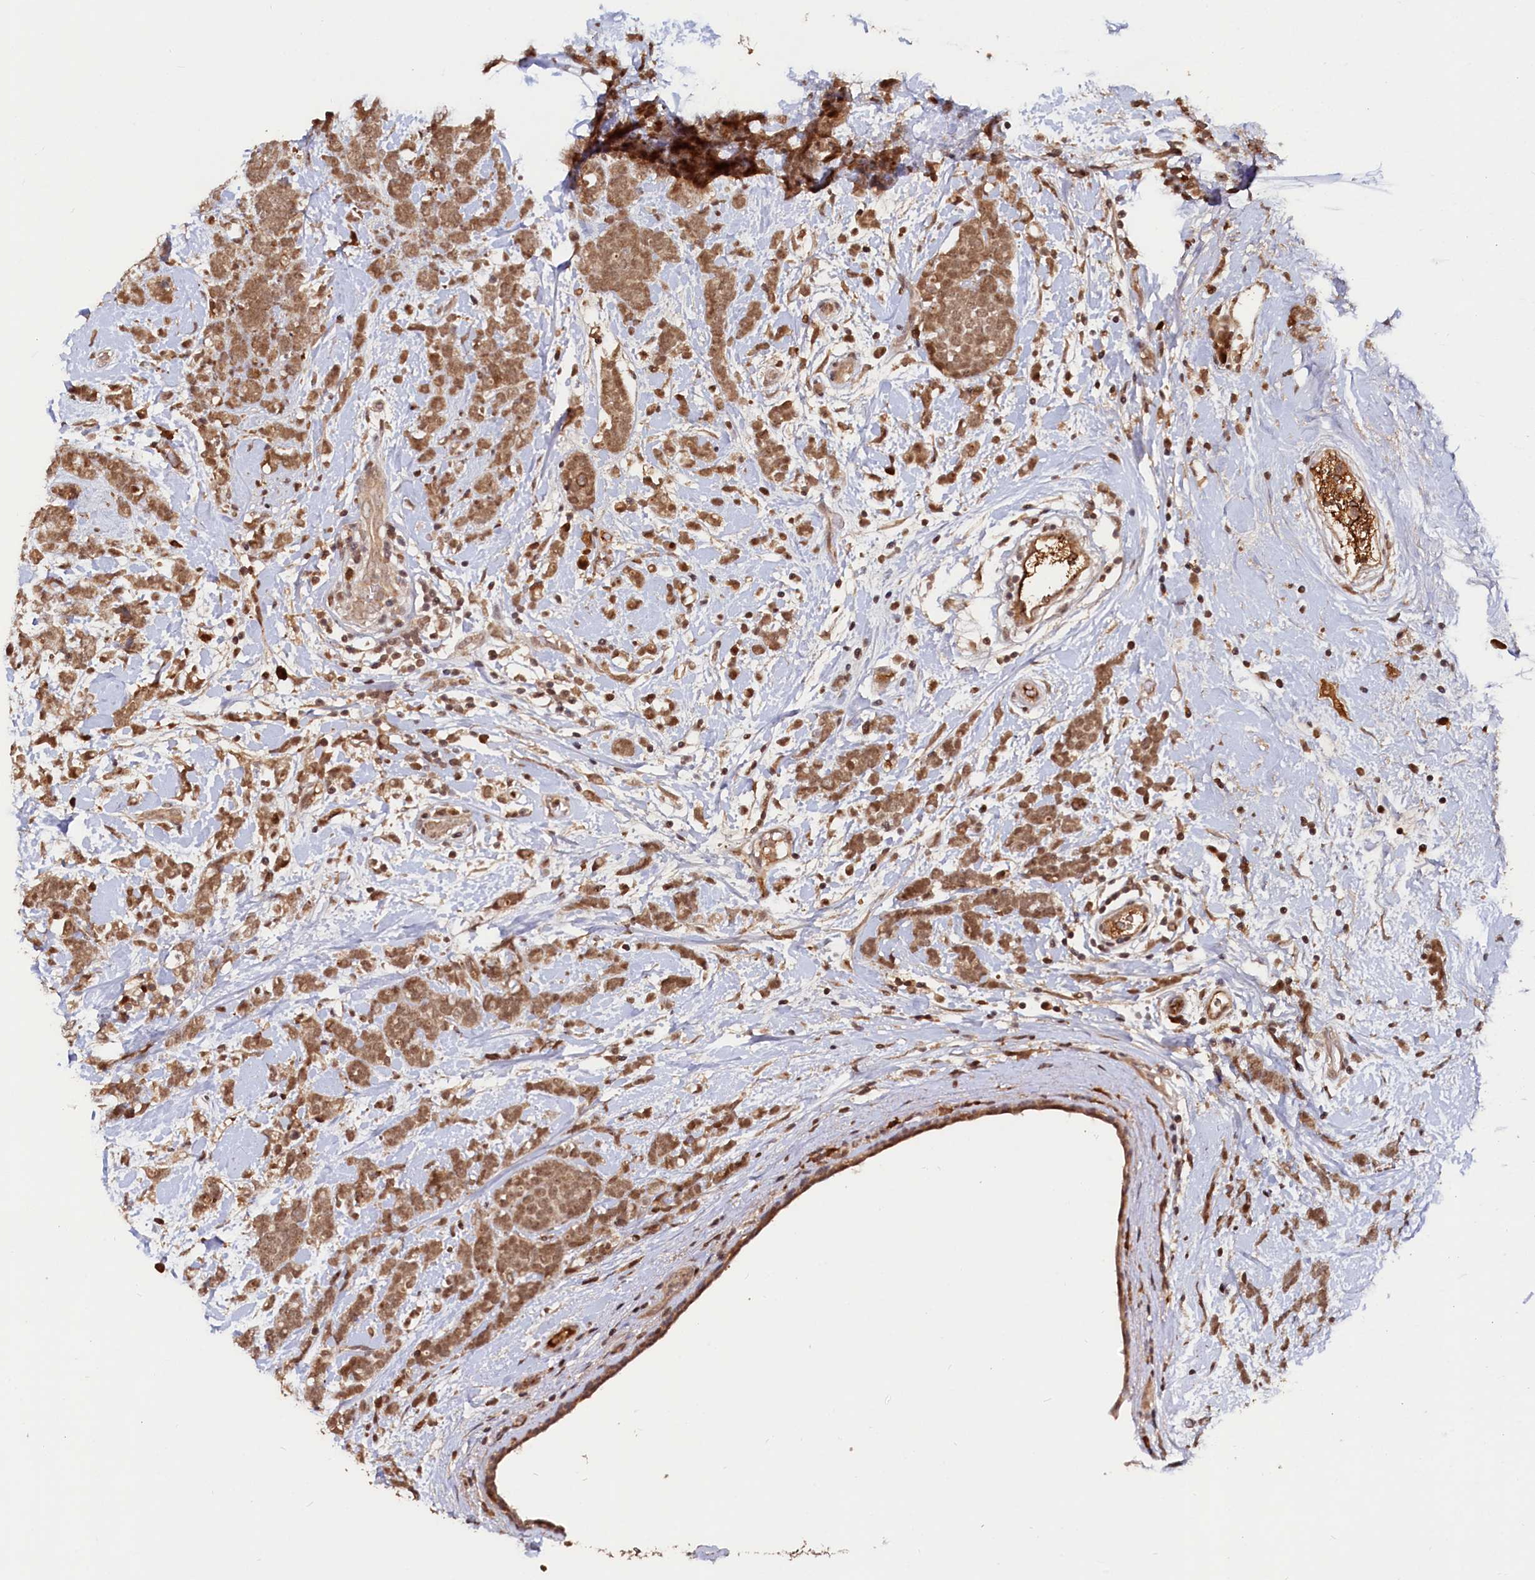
{"staining": {"intensity": "moderate", "quantity": ">75%", "location": "cytoplasmic/membranous,nuclear"}, "tissue": "breast cancer", "cell_type": "Tumor cells", "image_type": "cancer", "snomed": [{"axis": "morphology", "description": "Lobular carcinoma"}, {"axis": "topography", "description": "Breast"}], "caption": "Immunohistochemical staining of lobular carcinoma (breast) reveals medium levels of moderate cytoplasmic/membranous and nuclear expression in approximately >75% of tumor cells.", "gene": "TRAPPC4", "patient": {"sex": "female", "age": 58}}